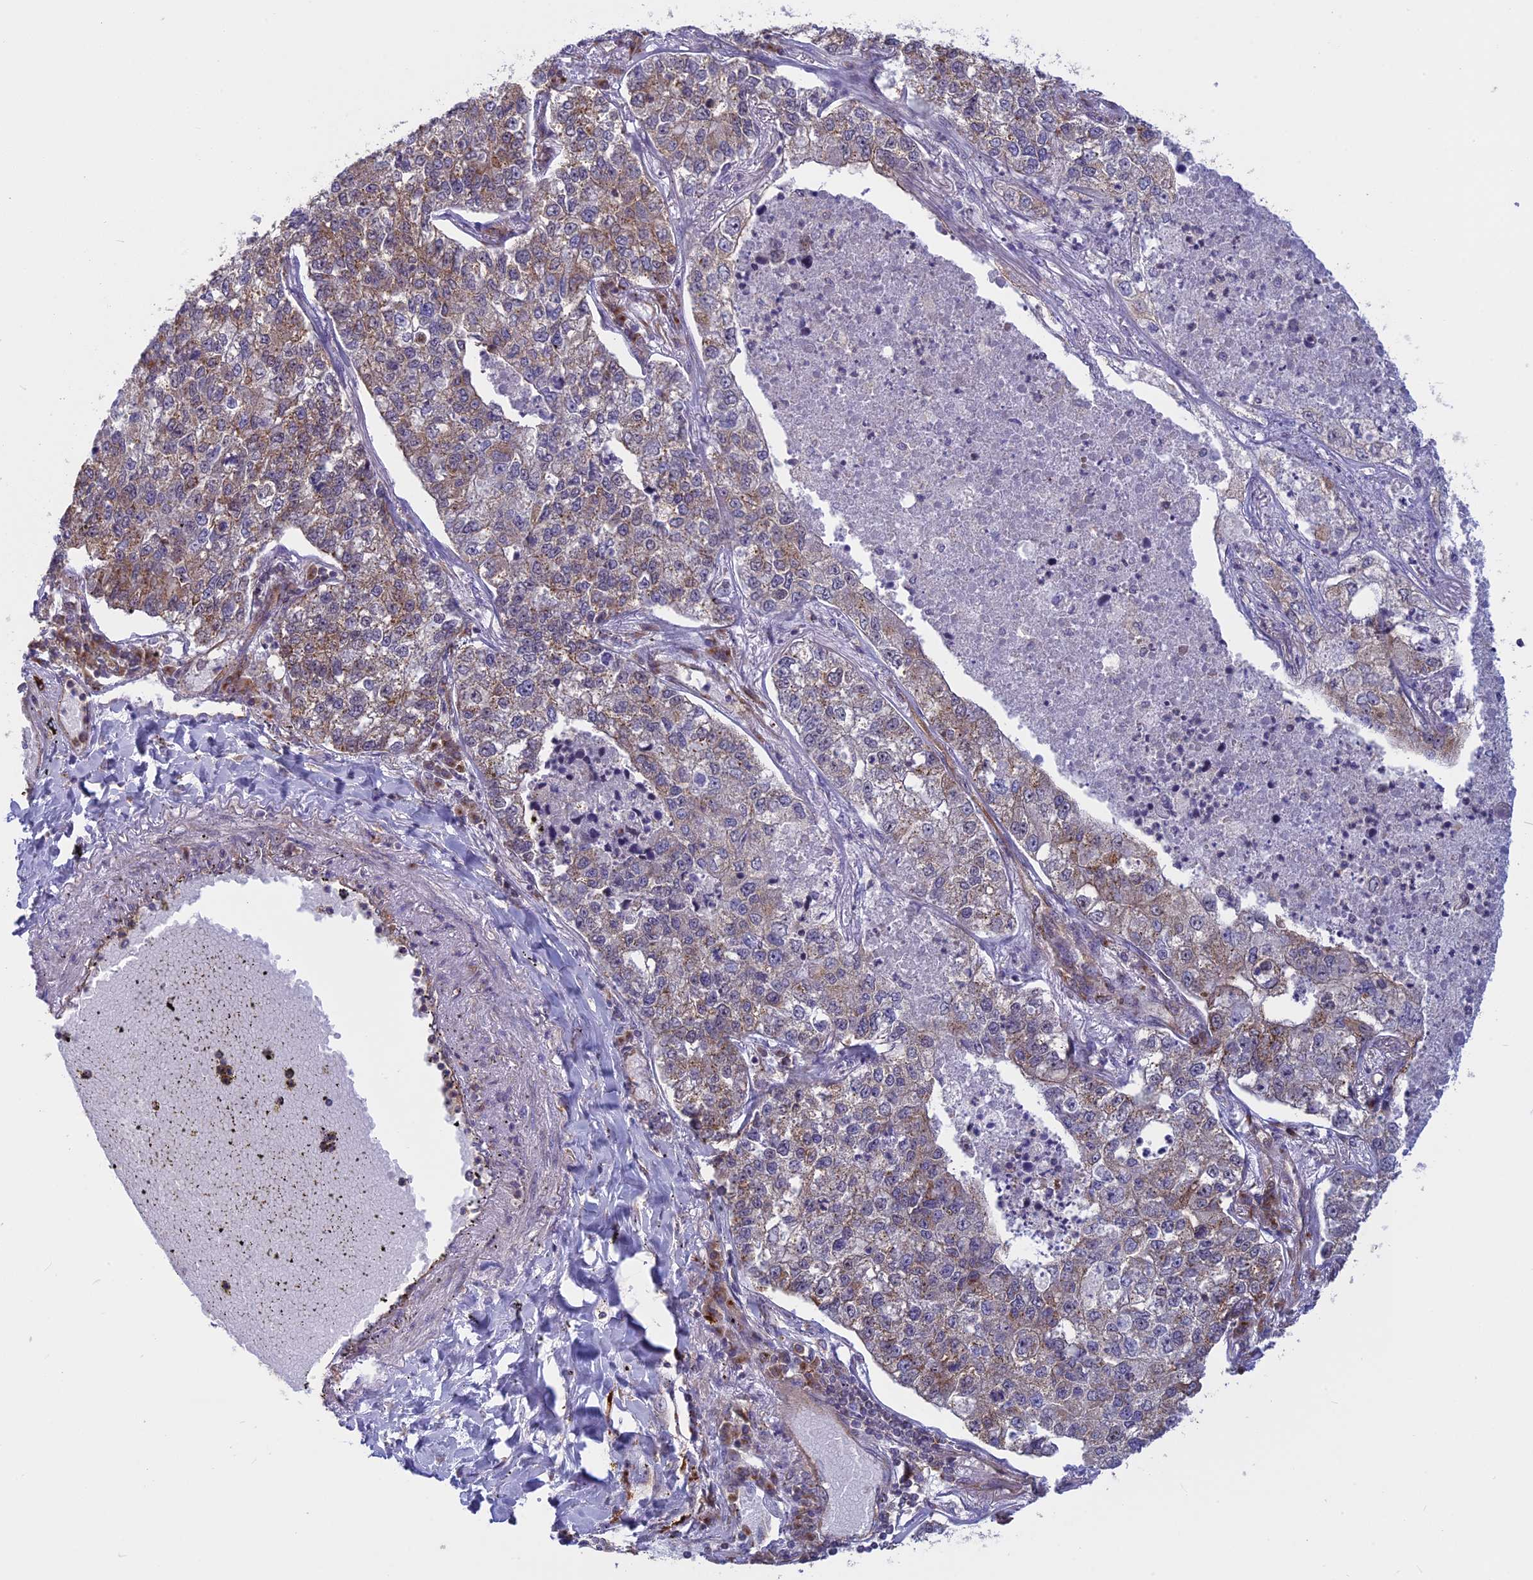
{"staining": {"intensity": "weak", "quantity": "25%-75%", "location": "cytoplasmic/membranous"}, "tissue": "lung cancer", "cell_type": "Tumor cells", "image_type": "cancer", "snomed": [{"axis": "morphology", "description": "Adenocarcinoma, NOS"}, {"axis": "topography", "description": "Lung"}], "caption": "Lung cancer (adenocarcinoma) tissue displays weak cytoplasmic/membranous positivity in approximately 25%-75% of tumor cells, visualized by immunohistochemistry.", "gene": "CLINT1", "patient": {"sex": "male", "age": 49}}